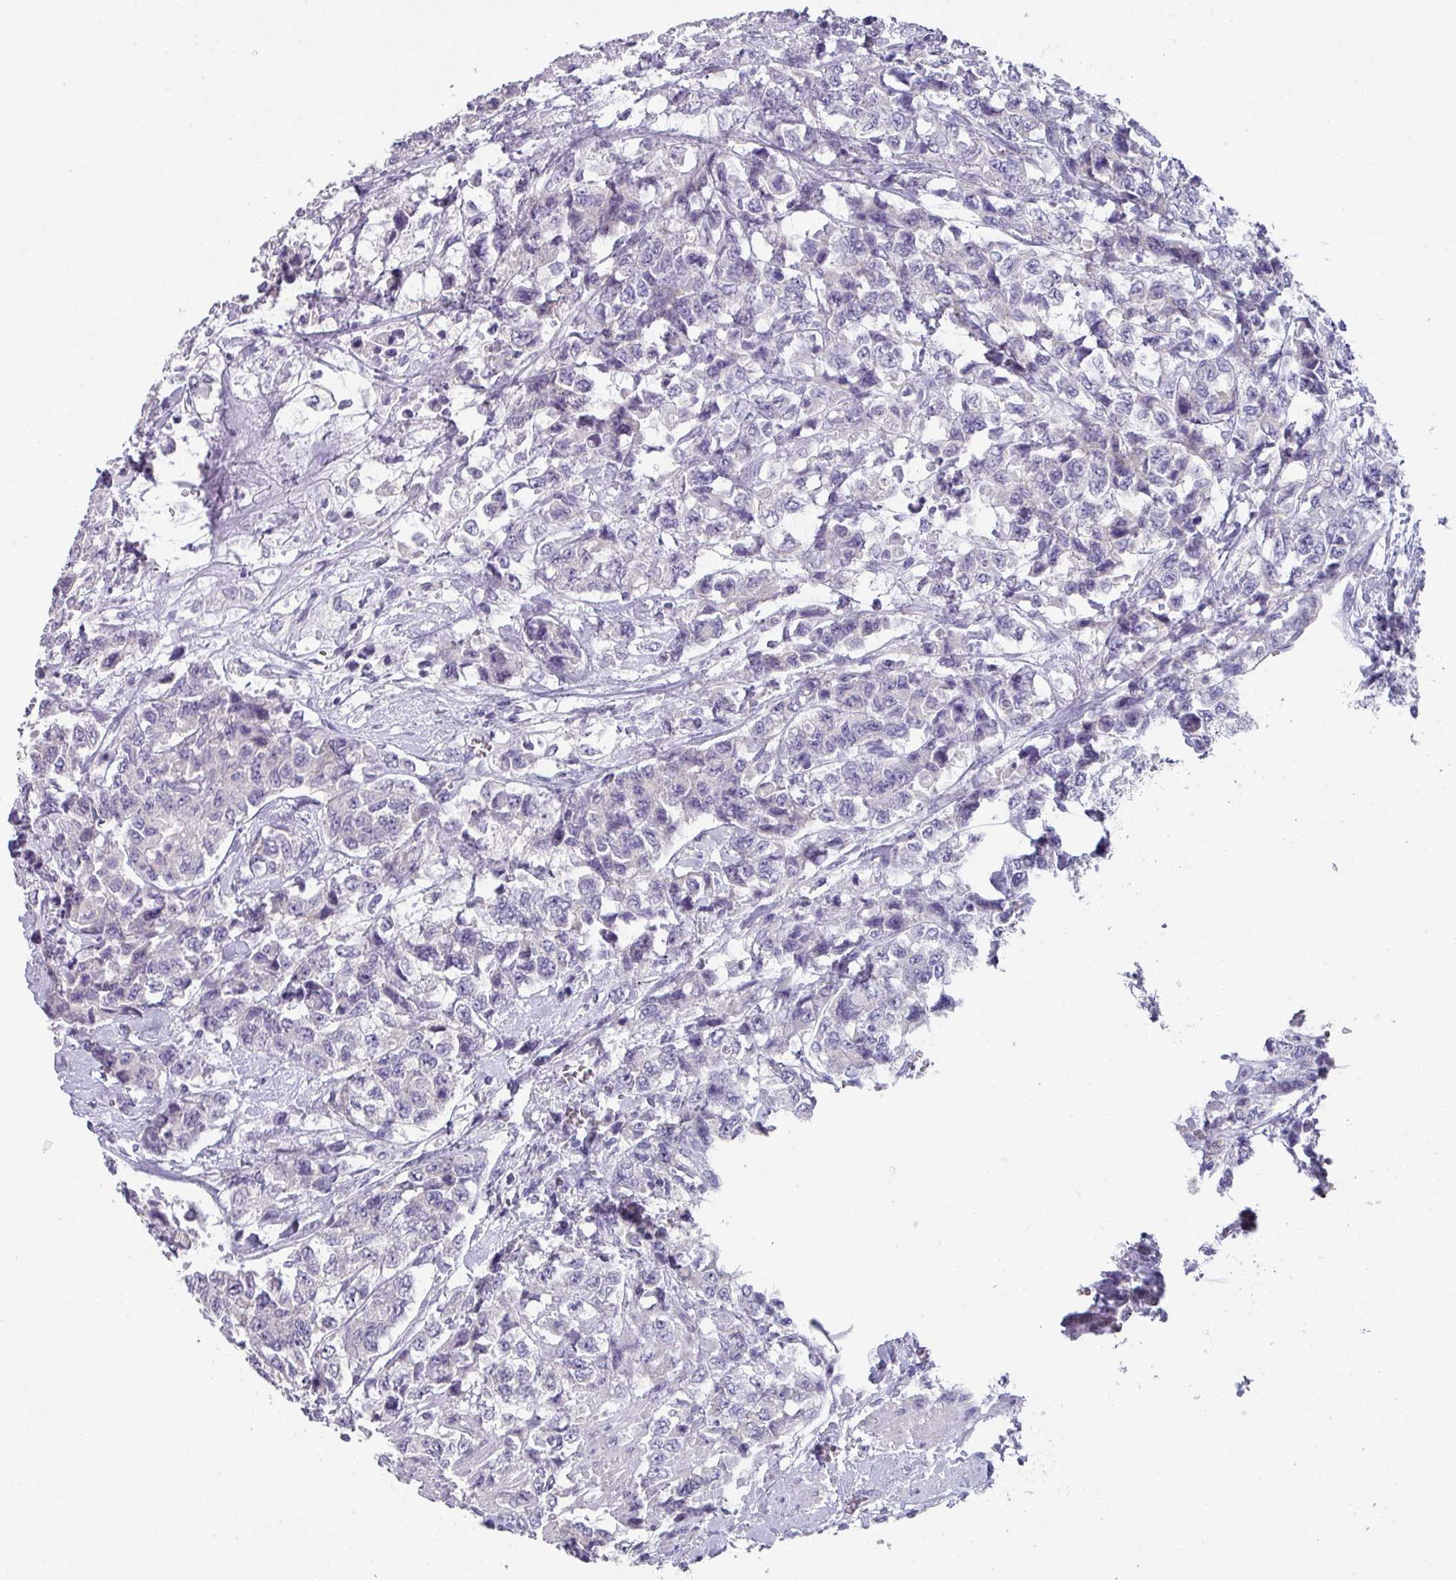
{"staining": {"intensity": "negative", "quantity": "none", "location": "none"}, "tissue": "urothelial cancer", "cell_type": "Tumor cells", "image_type": "cancer", "snomed": [{"axis": "morphology", "description": "Urothelial carcinoma, High grade"}, {"axis": "topography", "description": "Urinary bladder"}], "caption": "Urothelial carcinoma (high-grade) was stained to show a protein in brown. There is no significant positivity in tumor cells. Nuclei are stained in blue.", "gene": "DEFB115", "patient": {"sex": "female", "age": 78}}